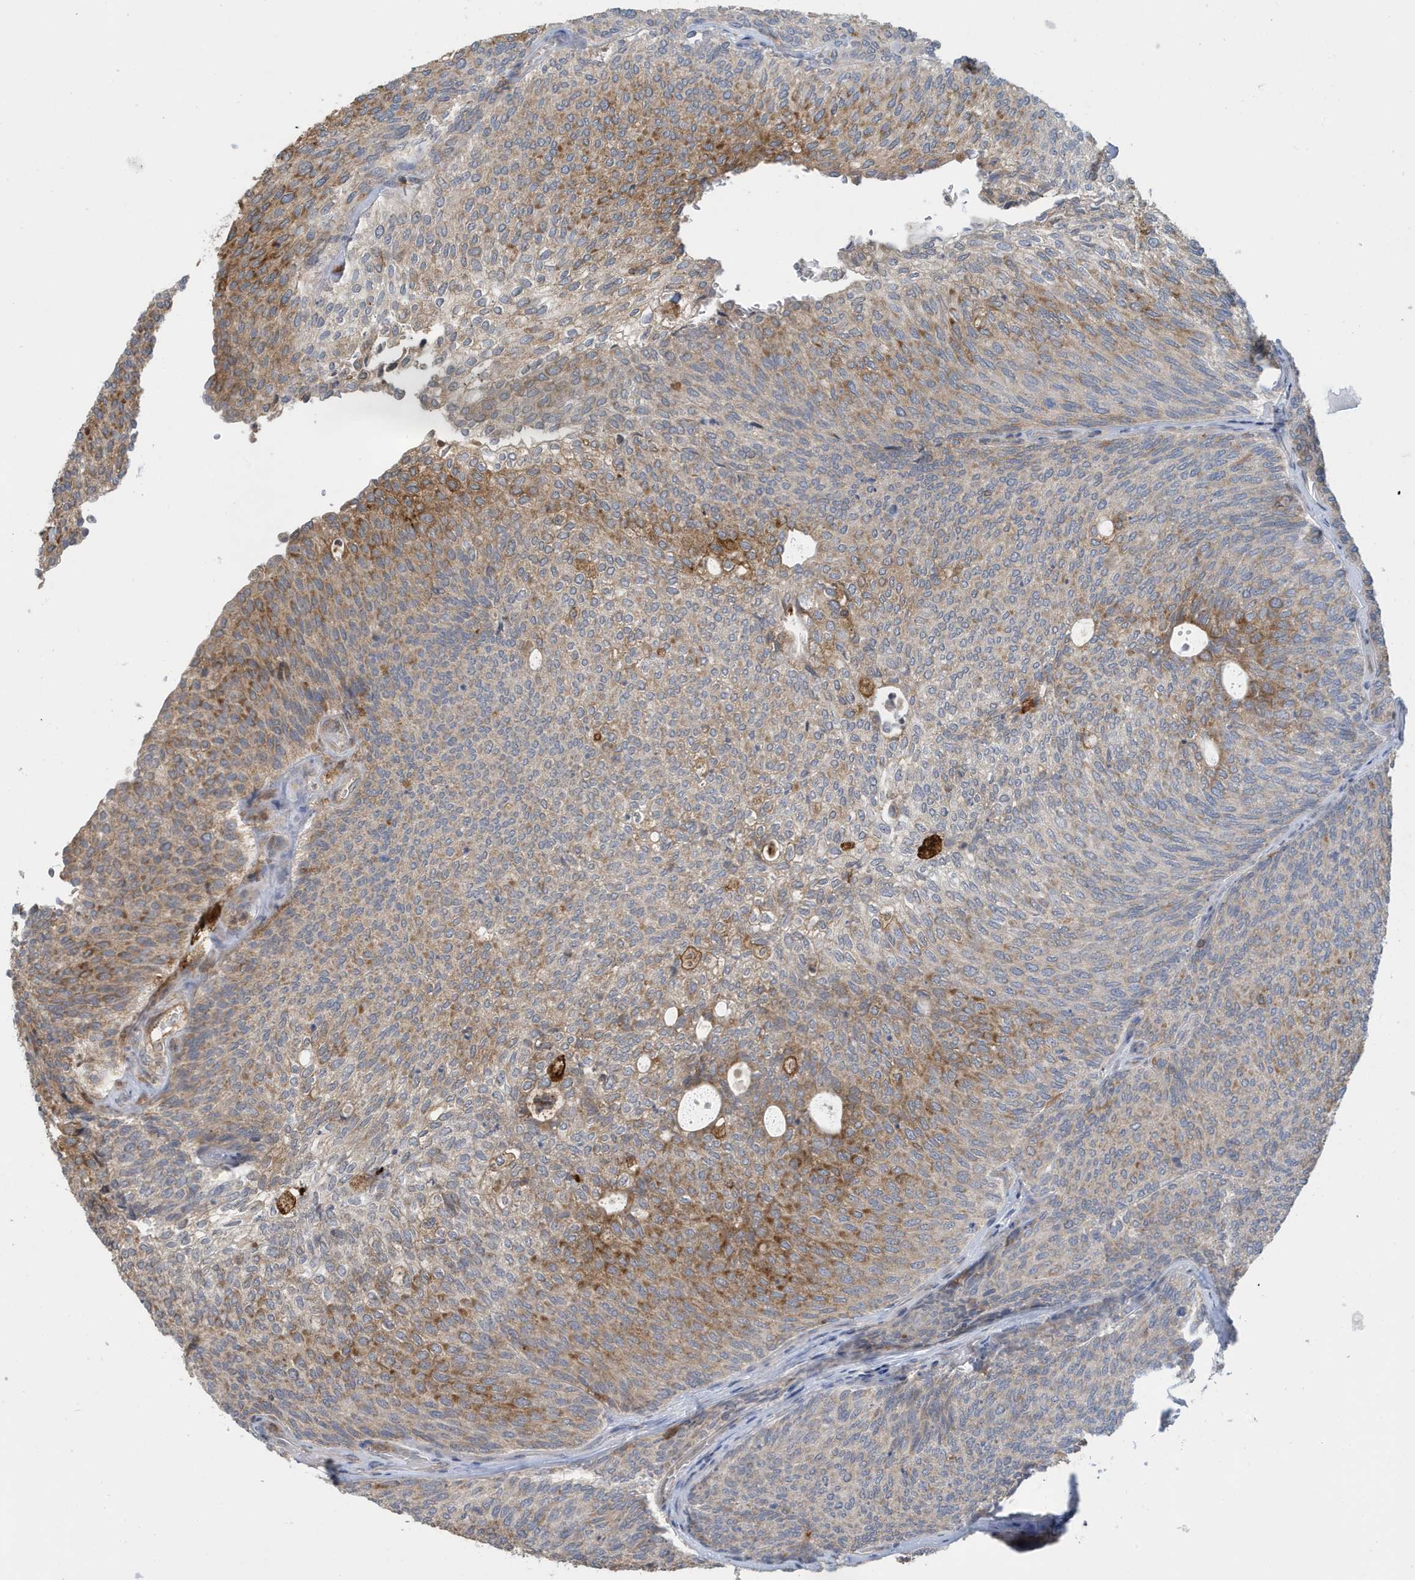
{"staining": {"intensity": "moderate", "quantity": "25%-75%", "location": "cytoplasmic/membranous"}, "tissue": "urothelial cancer", "cell_type": "Tumor cells", "image_type": "cancer", "snomed": [{"axis": "morphology", "description": "Urothelial carcinoma, Low grade"}, {"axis": "topography", "description": "Urinary bladder"}], "caption": "IHC (DAB (3,3'-diaminobenzidine)) staining of urothelial carcinoma (low-grade) displays moderate cytoplasmic/membranous protein expression in about 25%-75% of tumor cells.", "gene": "NSUN3", "patient": {"sex": "female", "age": 79}}